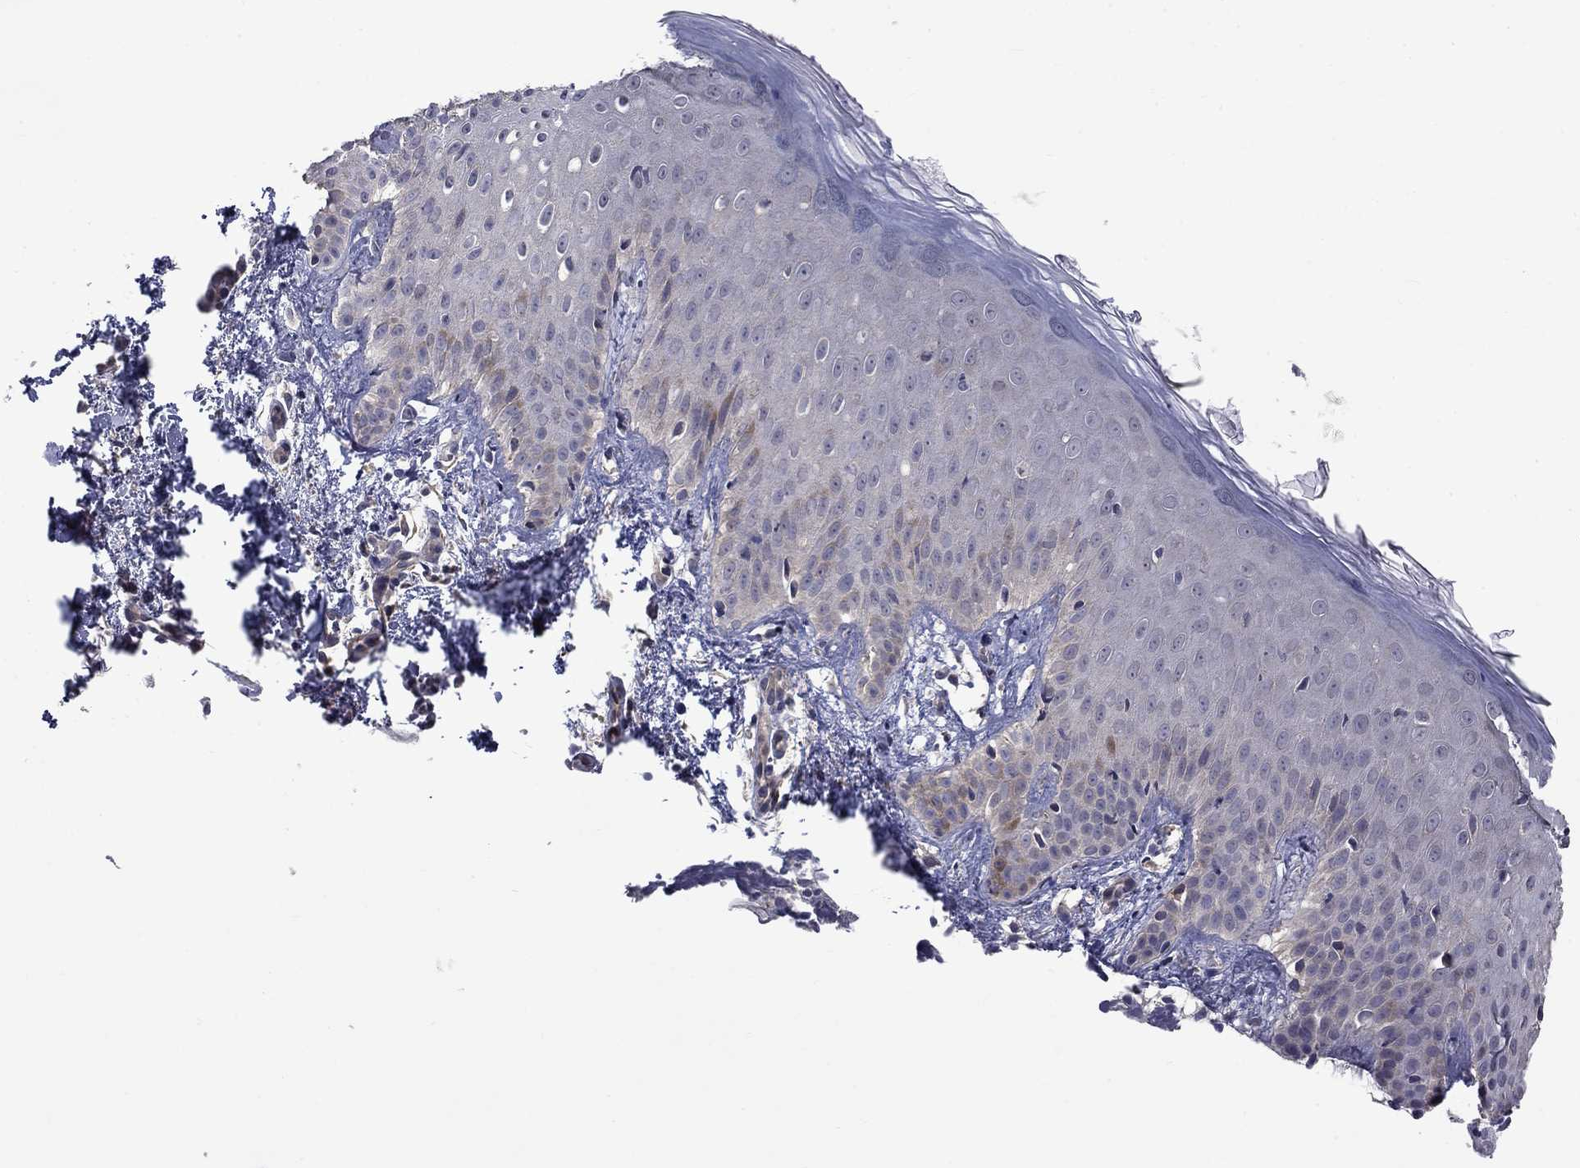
{"staining": {"intensity": "negative", "quantity": "none", "location": "none"}, "tissue": "melanoma", "cell_type": "Tumor cells", "image_type": "cancer", "snomed": [{"axis": "morphology", "description": "Malignant melanoma, NOS"}, {"axis": "topography", "description": "Skin"}], "caption": "Protein analysis of malignant melanoma demonstrates no significant expression in tumor cells. The staining is performed using DAB (3,3'-diaminobenzidine) brown chromogen with nuclei counter-stained in using hematoxylin.", "gene": "SLC39A14", "patient": {"sex": "male", "age": 51}}